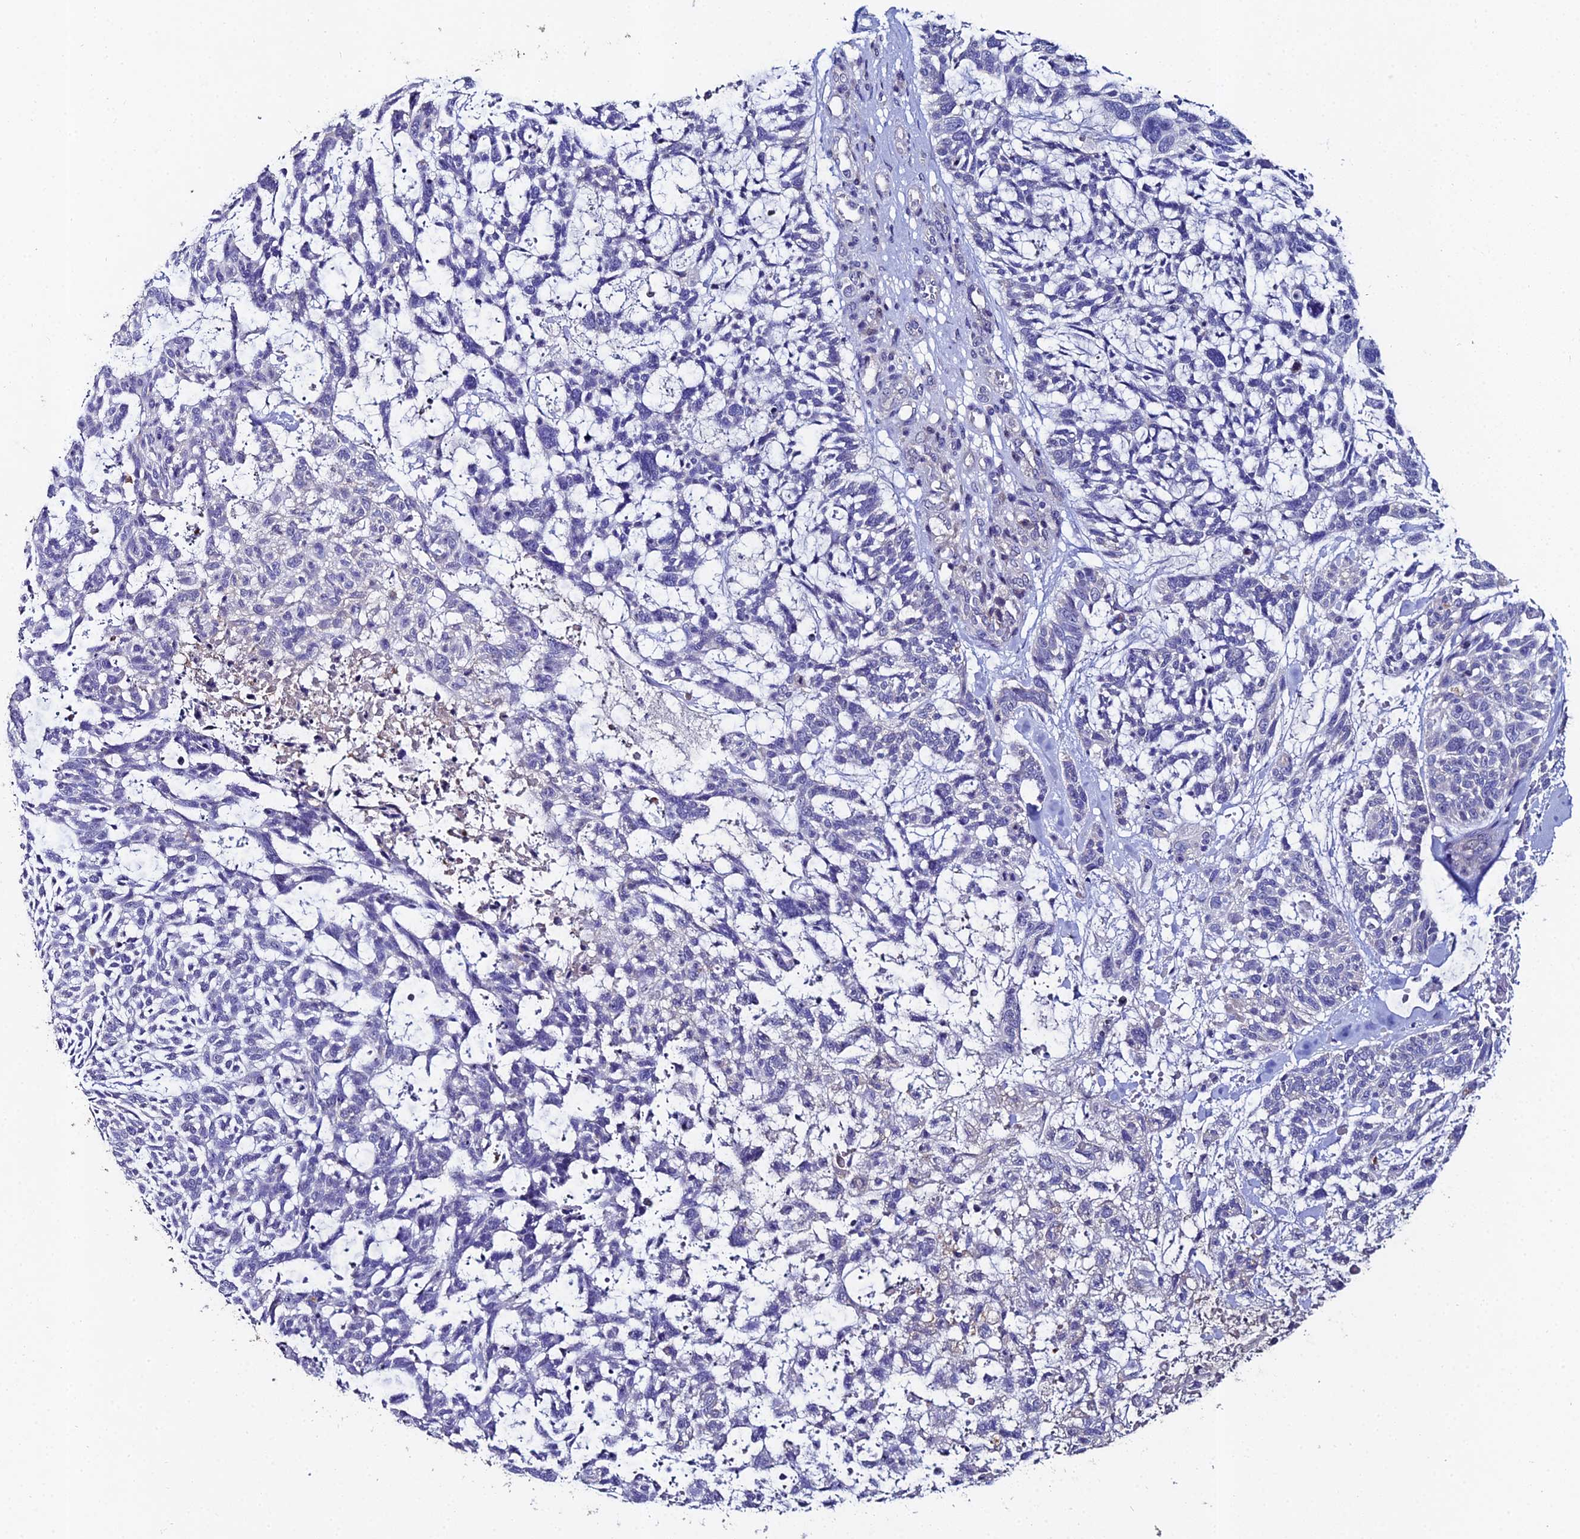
{"staining": {"intensity": "negative", "quantity": "none", "location": "none"}, "tissue": "skin cancer", "cell_type": "Tumor cells", "image_type": "cancer", "snomed": [{"axis": "morphology", "description": "Basal cell carcinoma"}, {"axis": "topography", "description": "Skin"}], "caption": "An immunohistochemistry (IHC) image of skin cancer is shown. There is no staining in tumor cells of skin cancer. (DAB immunohistochemistry with hematoxylin counter stain).", "gene": "ESRRG", "patient": {"sex": "male", "age": 88}}